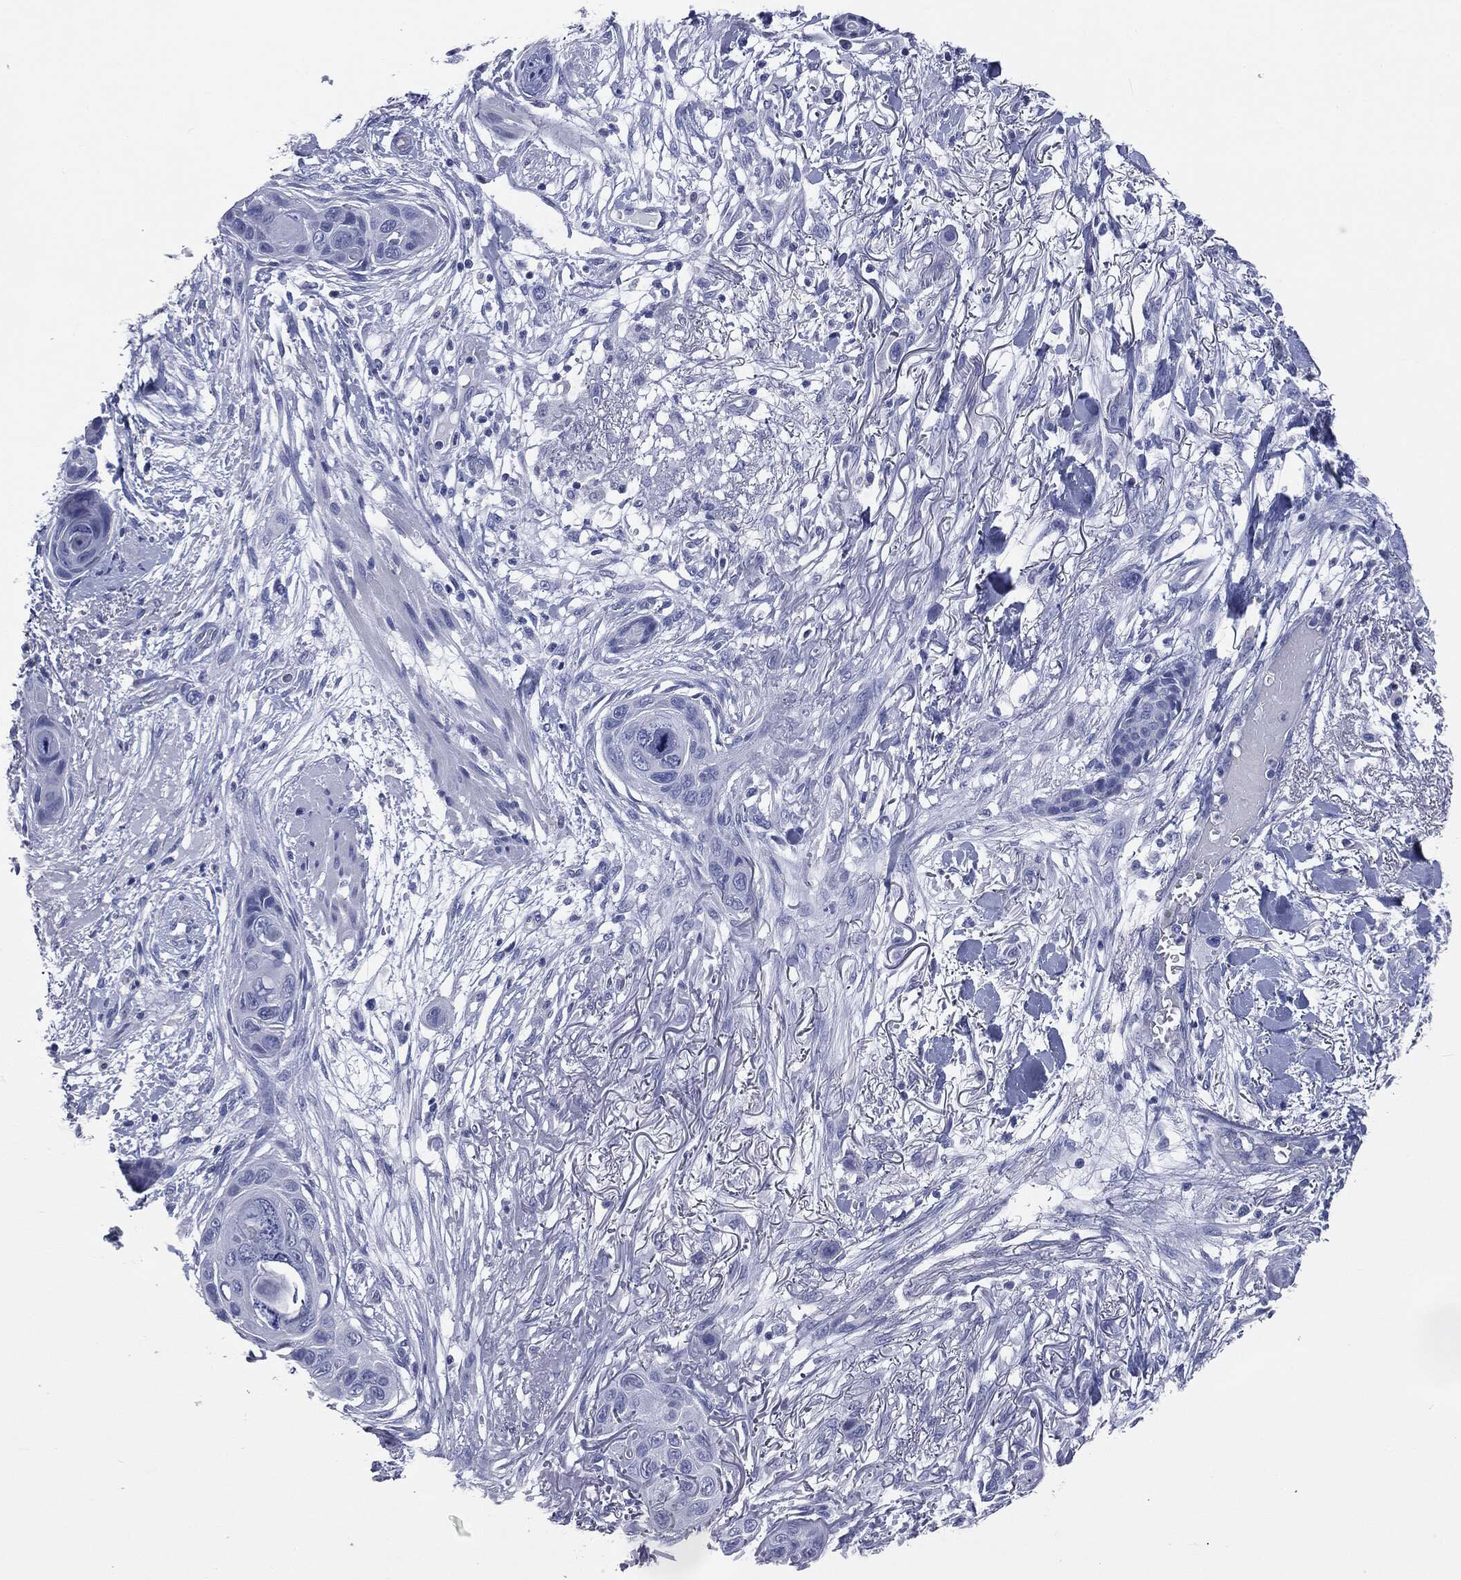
{"staining": {"intensity": "negative", "quantity": "none", "location": "none"}, "tissue": "skin cancer", "cell_type": "Tumor cells", "image_type": "cancer", "snomed": [{"axis": "morphology", "description": "Squamous cell carcinoma, NOS"}, {"axis": "topography", "description": "Skin"}], "caption": "Immunohistochemistry (IHC) histopathology image of human skin squamous cell carcinoma stained for a protein (brown), which demonstrates no positivity in tumor cells.", "gene": "ATP2A1", "patient": {"sex": "male", "age": 79}}